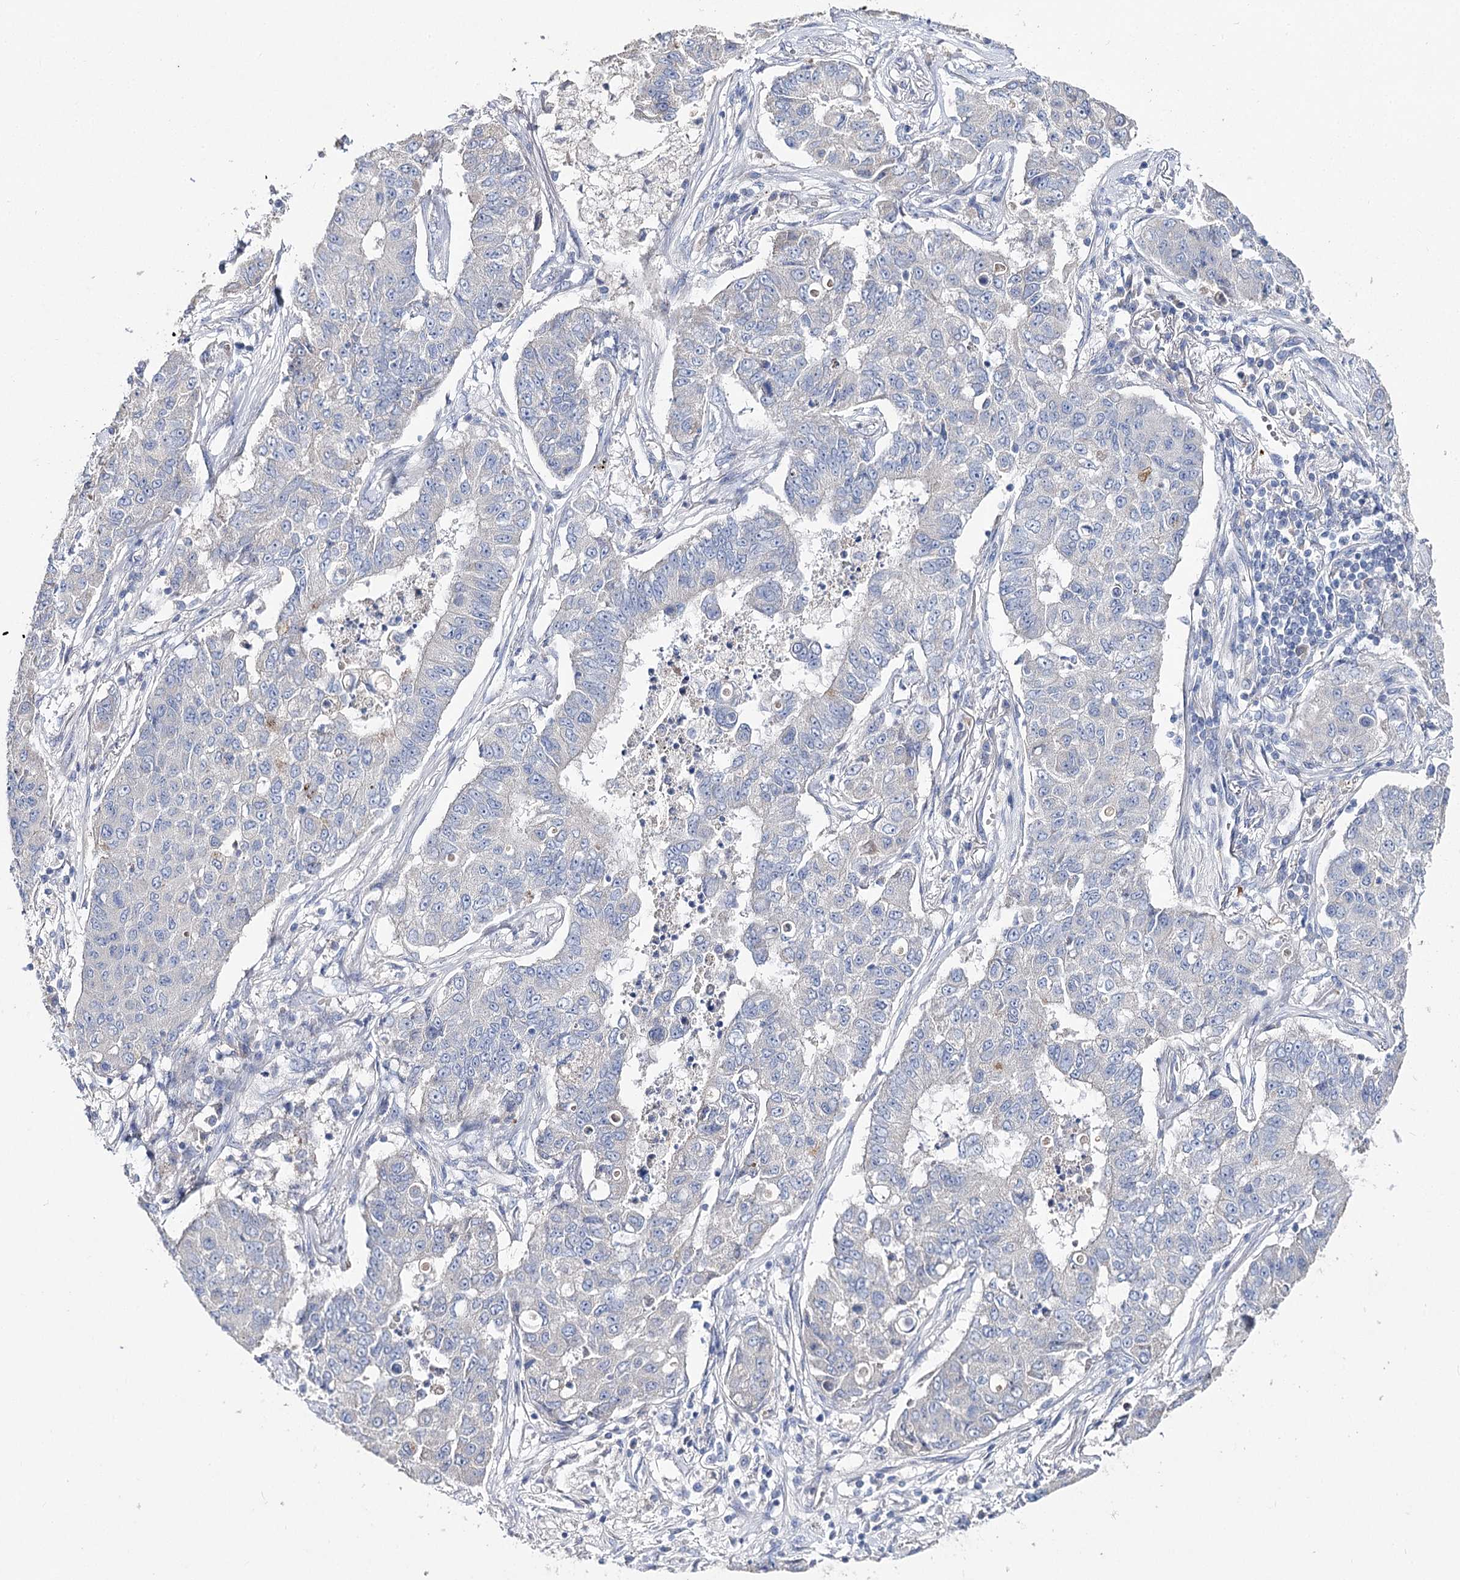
{"staining": {"intensity": "negative", "quantity": "none", "location": "none"}, "tissue": "lung cancer", "cell_type": "Tumor cells", "image_type": "cancer", "snomed": [{"axis": "morphology", "description": "Squamous cell carcinoma, NOS"}, {"axis": "topography", "description": "Lung"}], "caption": "A histopathology image of human lung squamous cell carcinoma is negative for staining in tumor cells.", "gene": "NRAP", "patient": {"sex": "male", "age": 74}}